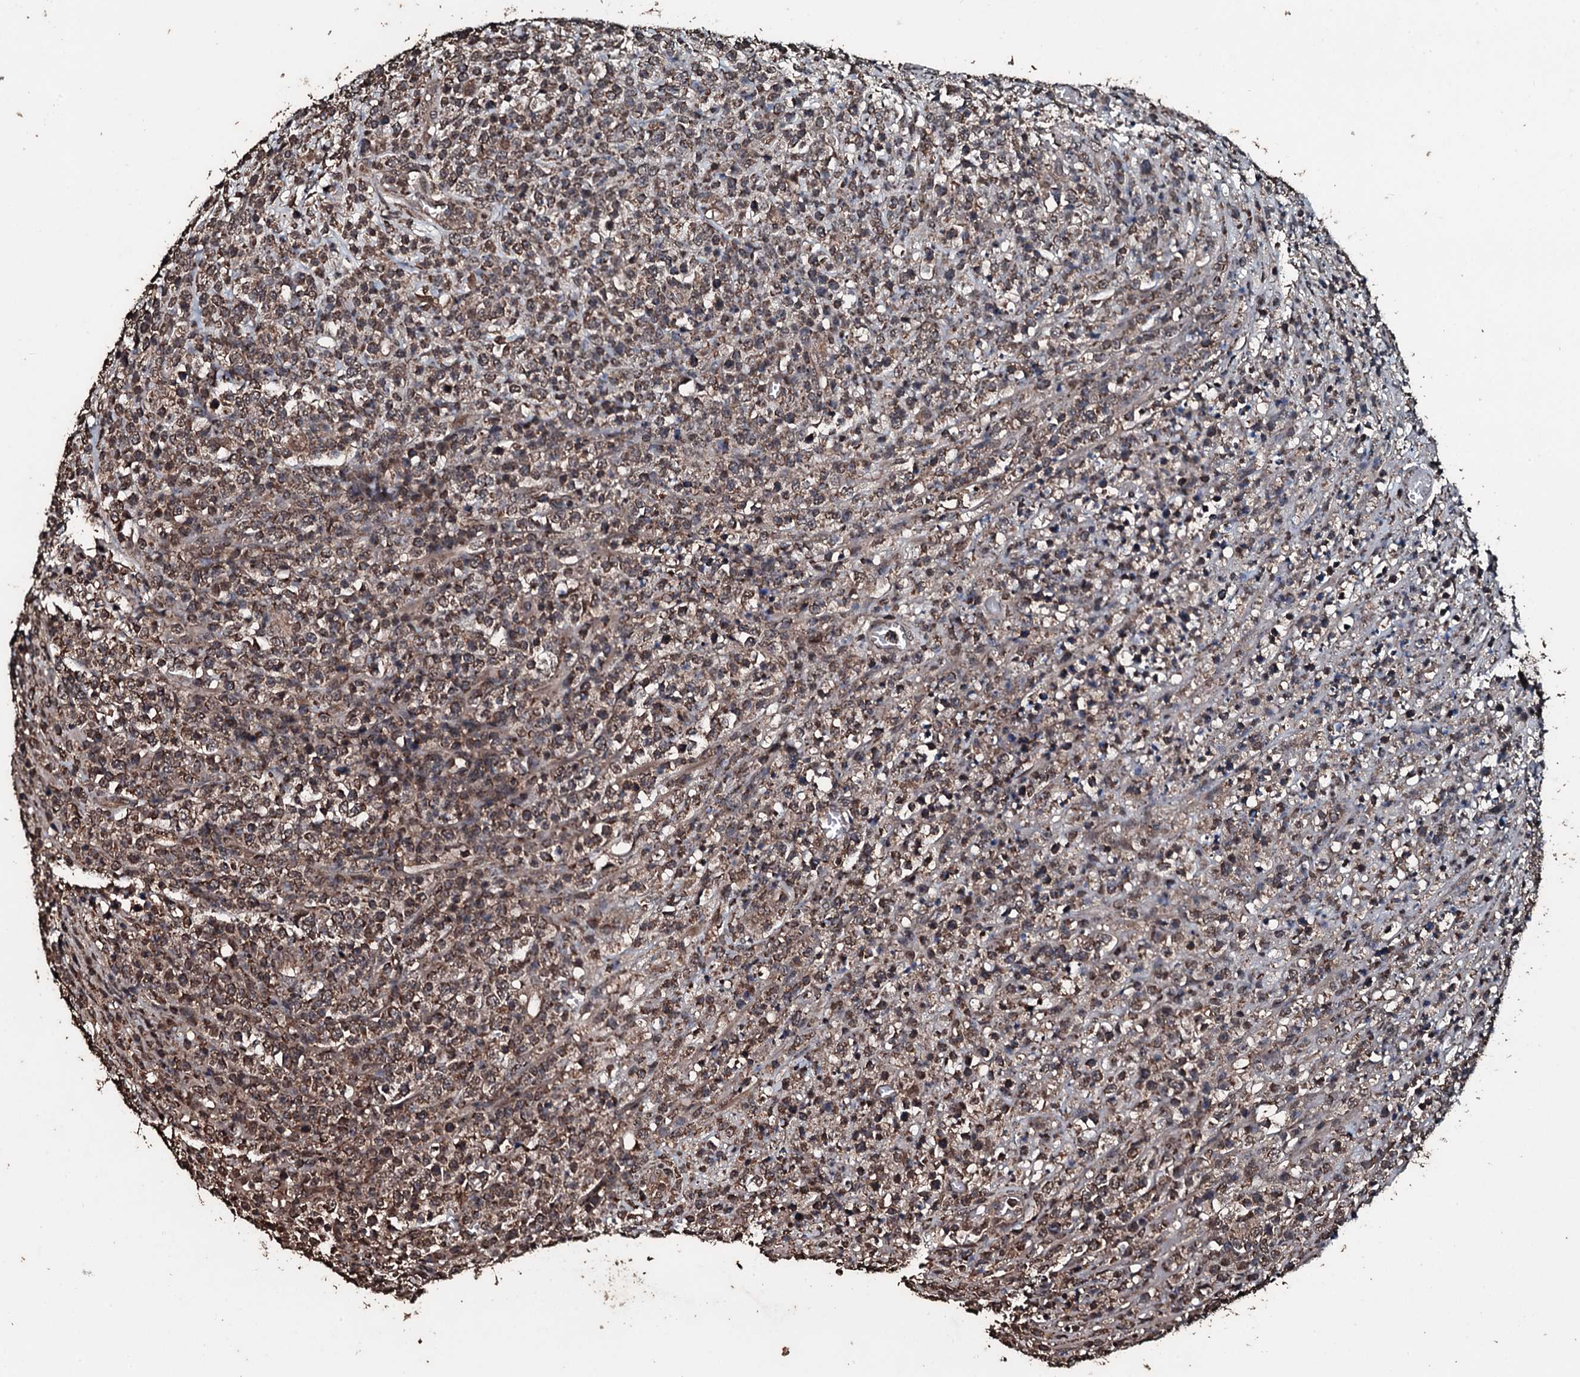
{"staining": {"intensity": "weak", "quantity": ">75%", "location": "nuclear"}, "tissue": "lymphoma", "cell_type": "Tumor cells", "image_type": "cancer", "snomed": [{"axis": "morphology", "description": "Malignant lymphoma, non-Hodgkin's type, High grade"}, {"axis": "topography", "description": "Colon"}], "caption": "Lymphoma stained for a protein demonstrates weak nuclear positivity in tumor cells.", "gene": "FAAP24", "patient": {"sex": "female", "age": 53}}